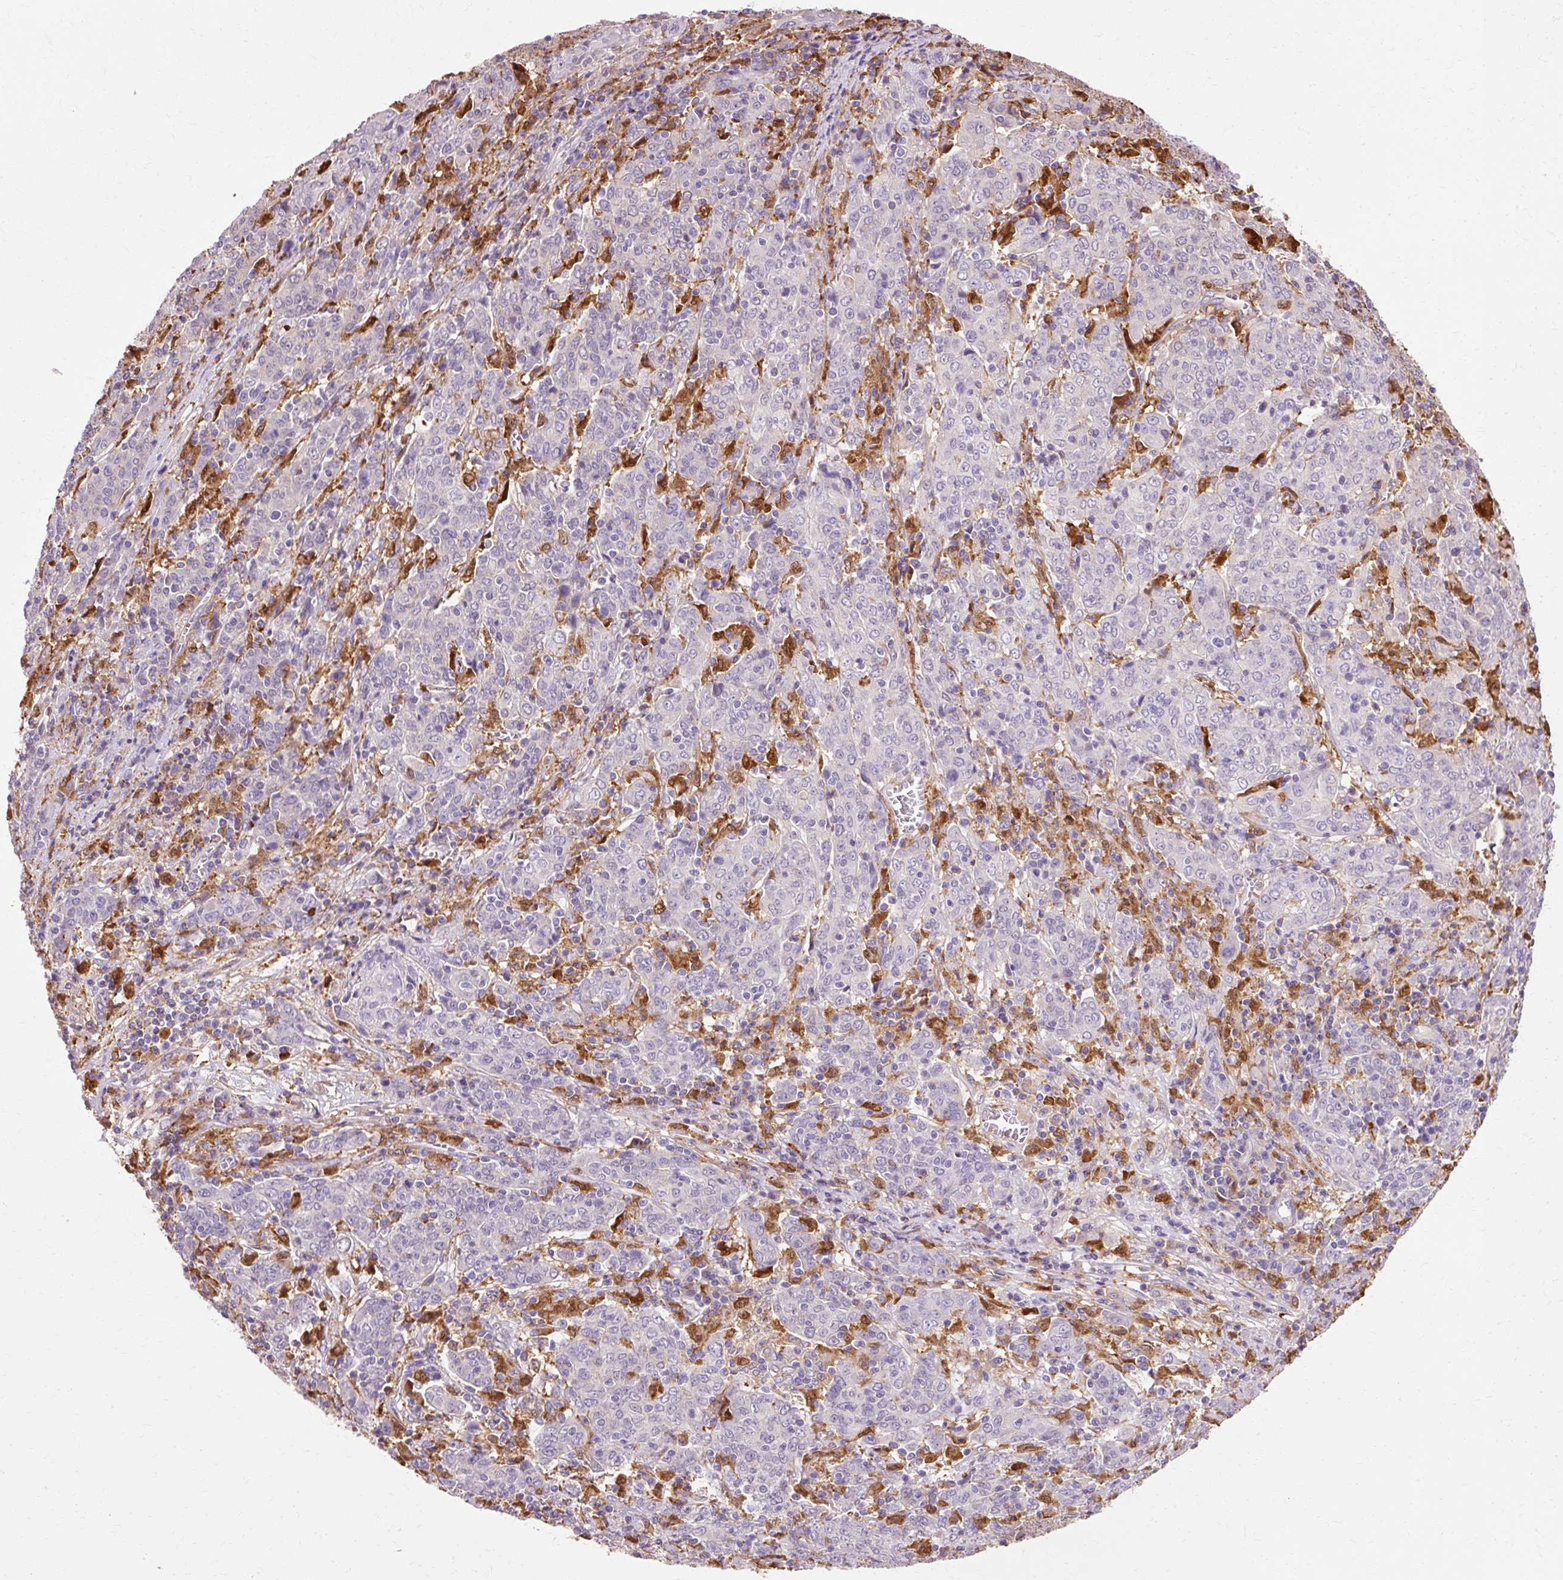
{"staining": {"intensity": "negative", "quantity": "none", "location": "none"}, "tissue": "cervical cancer", "cell_type": "Tumor cells", "image_type": "cancer", "snomed": [{"axis": "morphology", "description": "Squamous cell carcinoma, NOS"}, {"axis": "topography", "description": "Cervix"}], "caption": "Micrograph shows no protein positivity in tumor cells of squamous cell carcinoma (cervical) tissue.", "gene": "GPX1", "patient": {"sex": "female", "age": 67}}